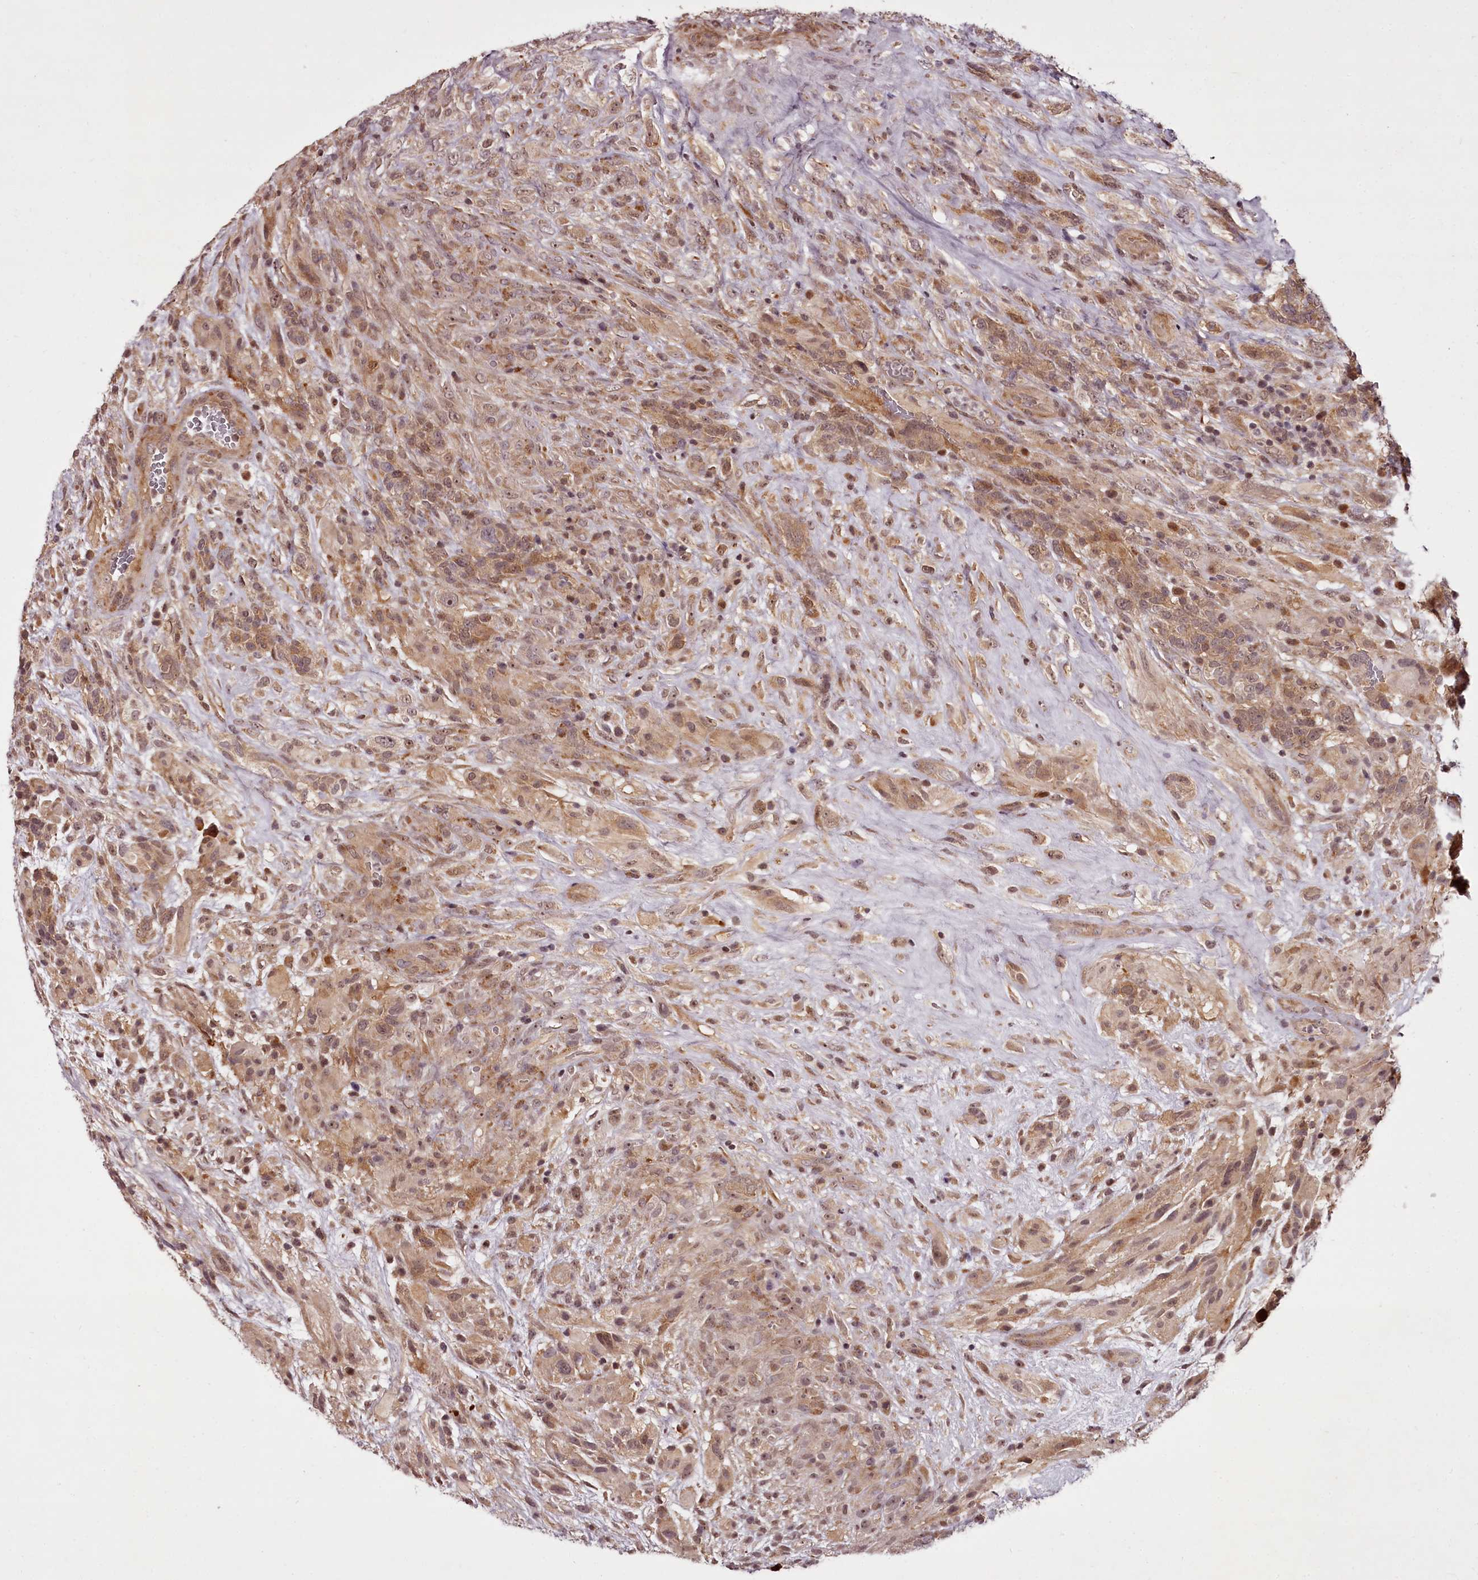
{"staining": {"intensity": "moderate", "quantity": "25%-75%", "location": "cytoplasmic/membranous,nuclear"}, "tissue": "glioma", "cell_type": "Tumor cells", "image_type": "cancer", "snomed": [{"axis": "morphology", "description": "Glioma, malignant, High grade"}, {"axis": "topography", "description": "Brain"}], "caption": "A medium amount of moderate cytoplasmic/membranous and nuclear expression is present in about 25%-75% of tumor cells in glioma tissue.", "gene": "CCDC92", "patient": {"sex": "male", "age": 61}}